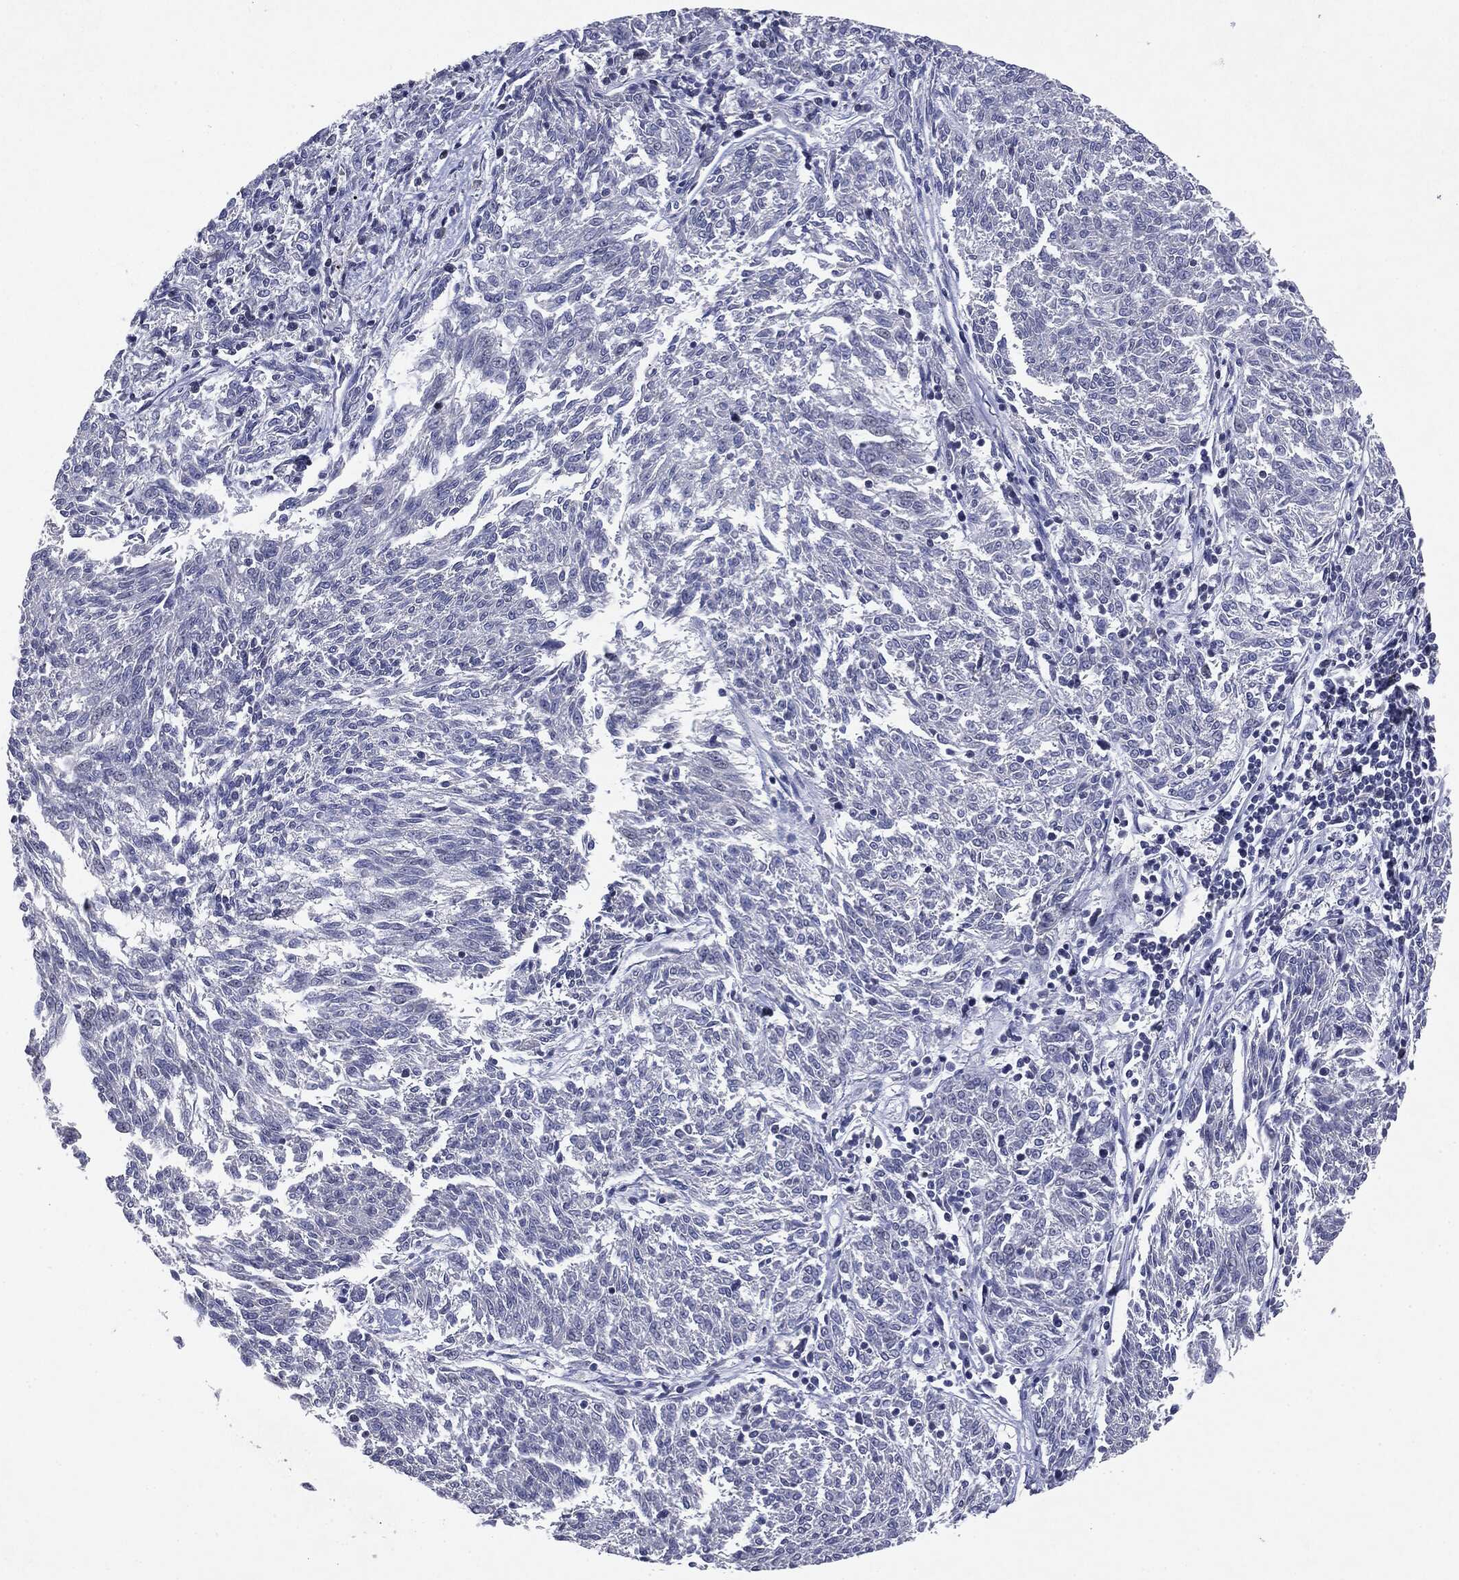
{"staining": {"intensity": "negative", "quantity": "none", "location": "none"}, "tissue": "melanoma", "cell_type": "Tumor cells", "image_type": "cancer", "snomed": [{"axis": "morphology", "description": "Malignant melanoma, NOS"}, {"axis": "topography", "description": "Skin"}], "caption": "A photomicrograph of malignant melanoma stained for a protein demonstrates no brown staining in tumor cells. The staining was performed using DAB (3,3'-diaminobenzidine) to visualize the protein expression in brown, while the nuclei were stained in blue with hematoxylin (Magnification: 20x).", "gene": "KIF2C", "patient": {"sex": "female", "age": 72}}